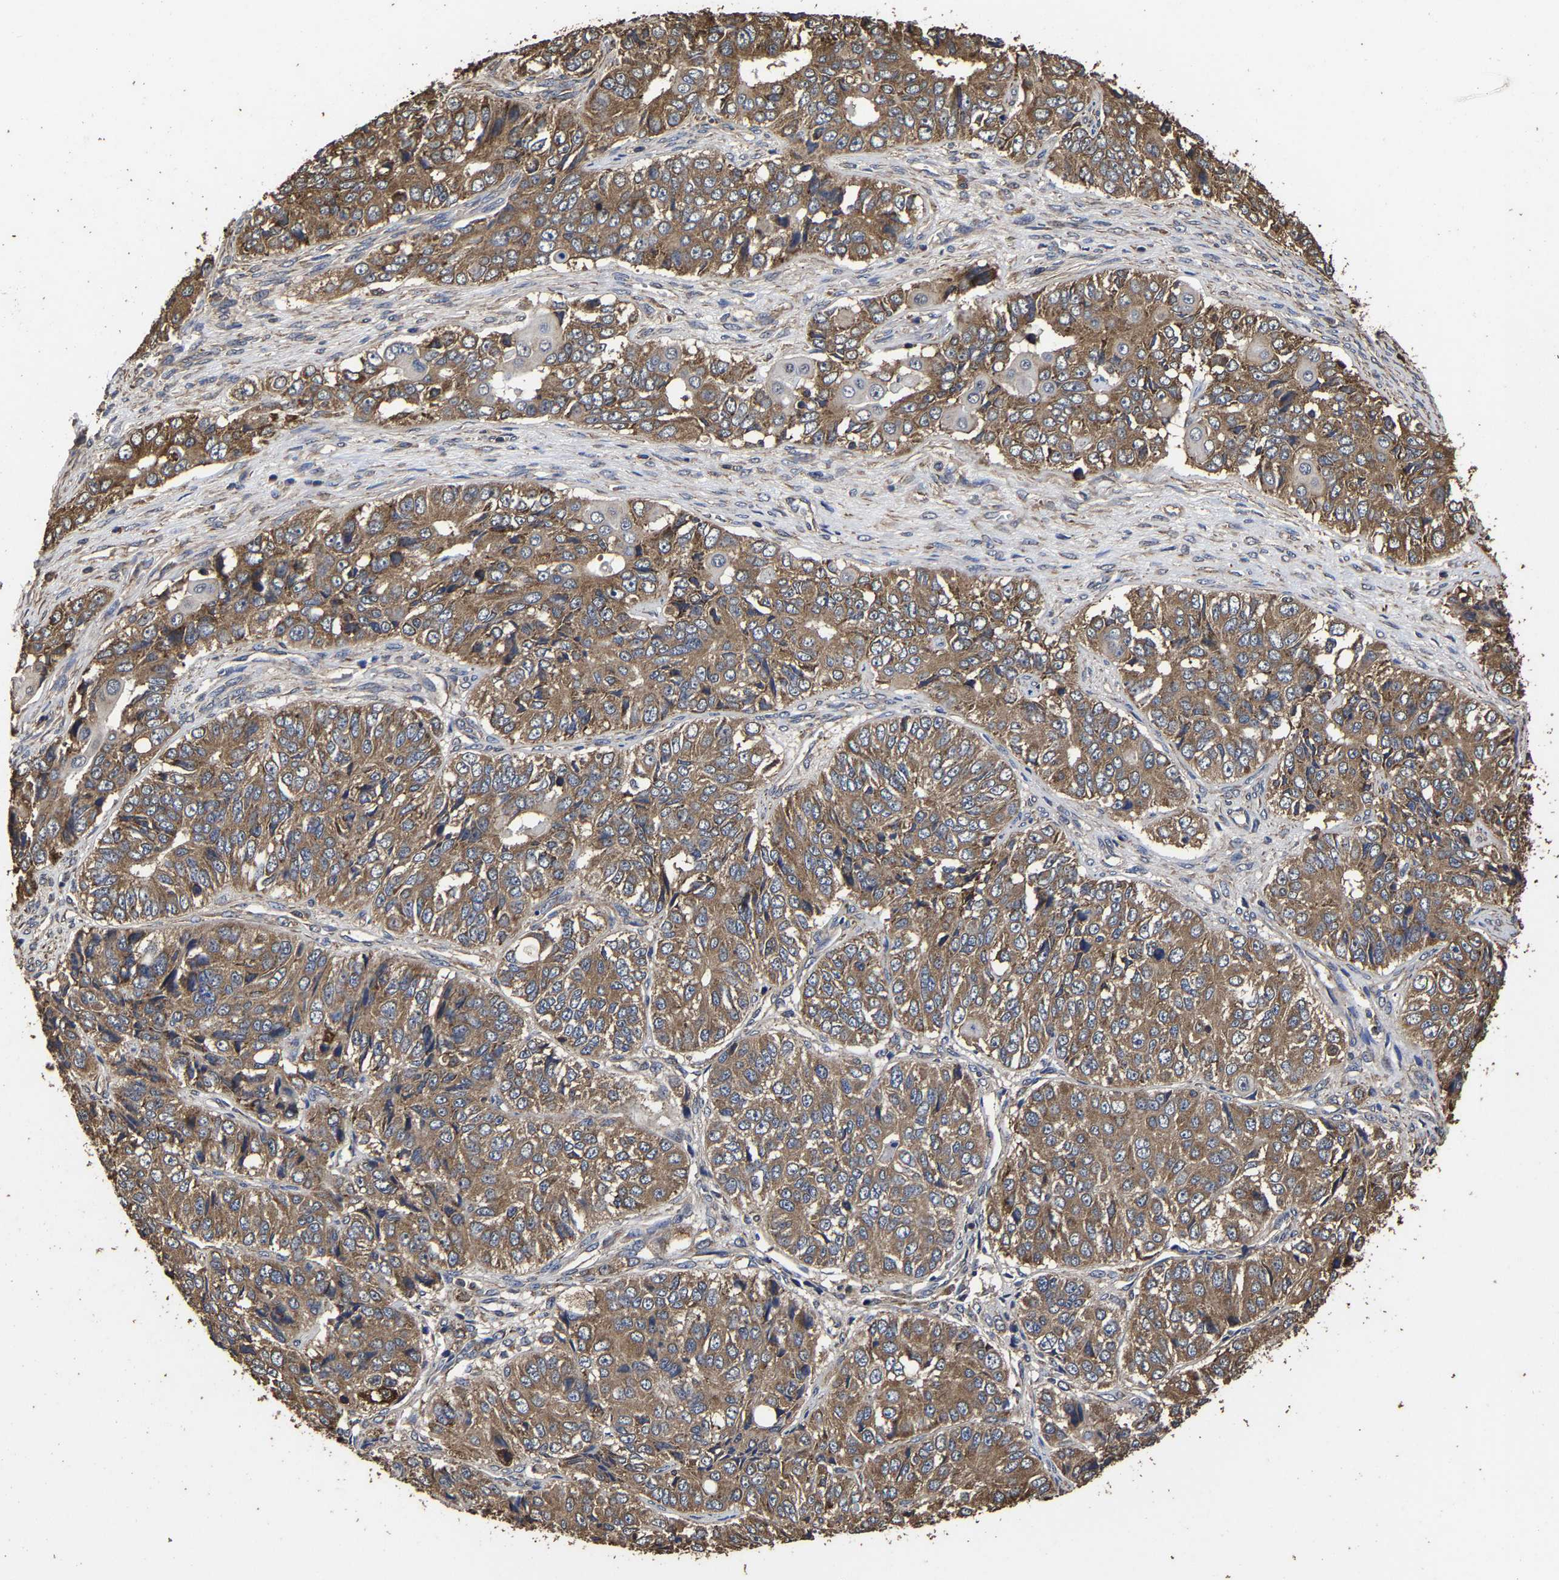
{"staining": {"intensity": "moderate", "quantity": ">75%", "location": "cytoplasmic/membranous"}, "tissue": "ovarian cancer", "cell_type": "Tumor cells", "image_type": "cancer", "snomed": [{"axis": "morphology", "description": "Carcinoma, endometroid"}, {"axis": "topography", "description": "Ovary"}], "caption": "Ovarian cancer stained with immunohistochemistry (IHC) shows moderate cytoplasmic/membranous staining in about >75% of tumor cells. (DAB IHC with brightfield microscopy, high magnification).", "gene": "ITCH", "patient": {"sex": "female", "age": 51}}